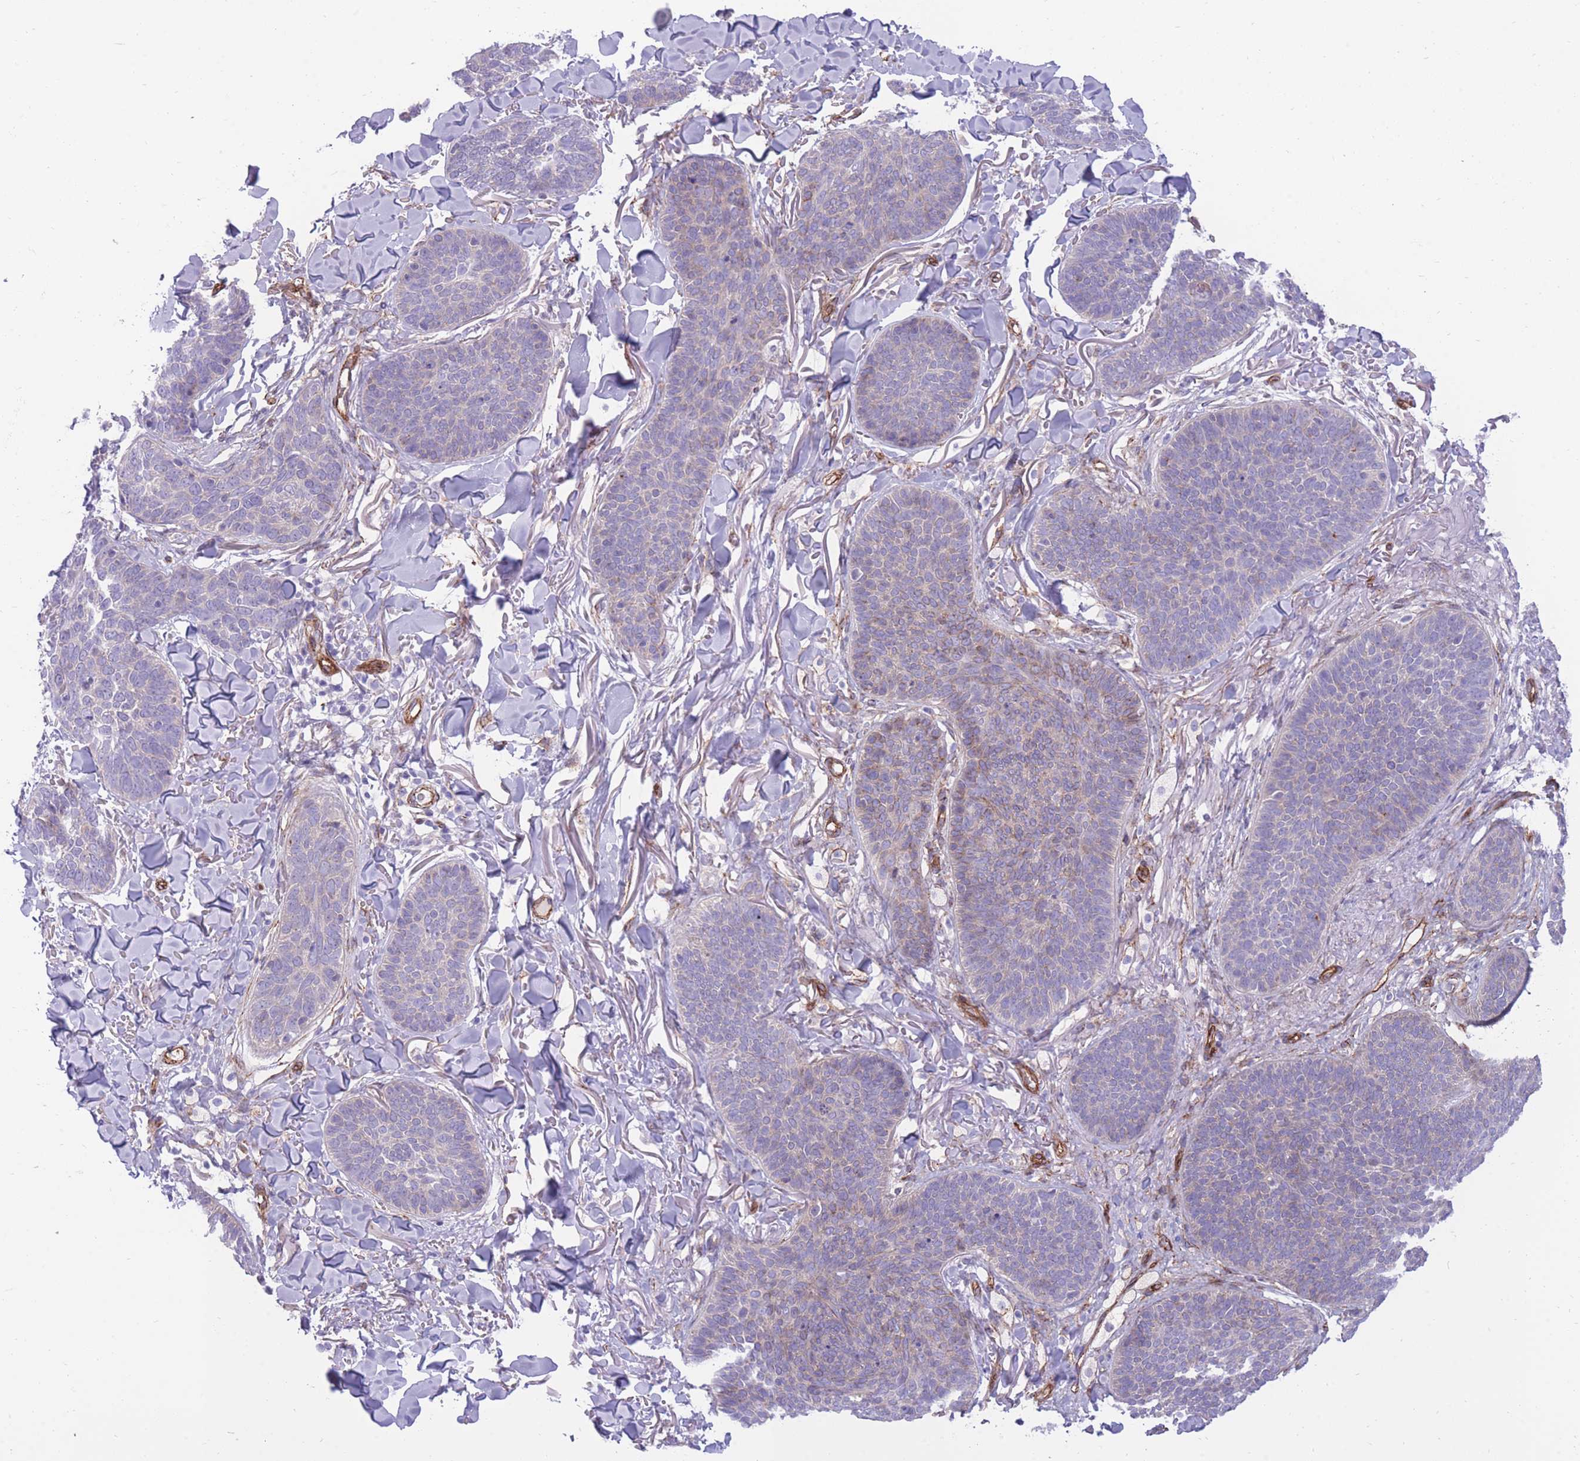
{"staining": {"intensity": "weak", "quantity": "25%-75%", "location": "cytoplasmic/membranous"}, "tissue": "skin cancer", "cell_type": "Tumor cells", "image_type": "cancer", "snomed": [{"axis": "morphology", "description": "Basal cell carcinoma"}, {"axis": "topography", "description": "Skin"}], "caption": "Immunohistochemical staining of human skin cancer (basal cell carcinoma) demonstrates low levels of weak cytoplasmic/membranous positivity in about 25%-75% of tumor cells.", "gene": "RGS11", "patient": {"sex": "male", "age": 85}}